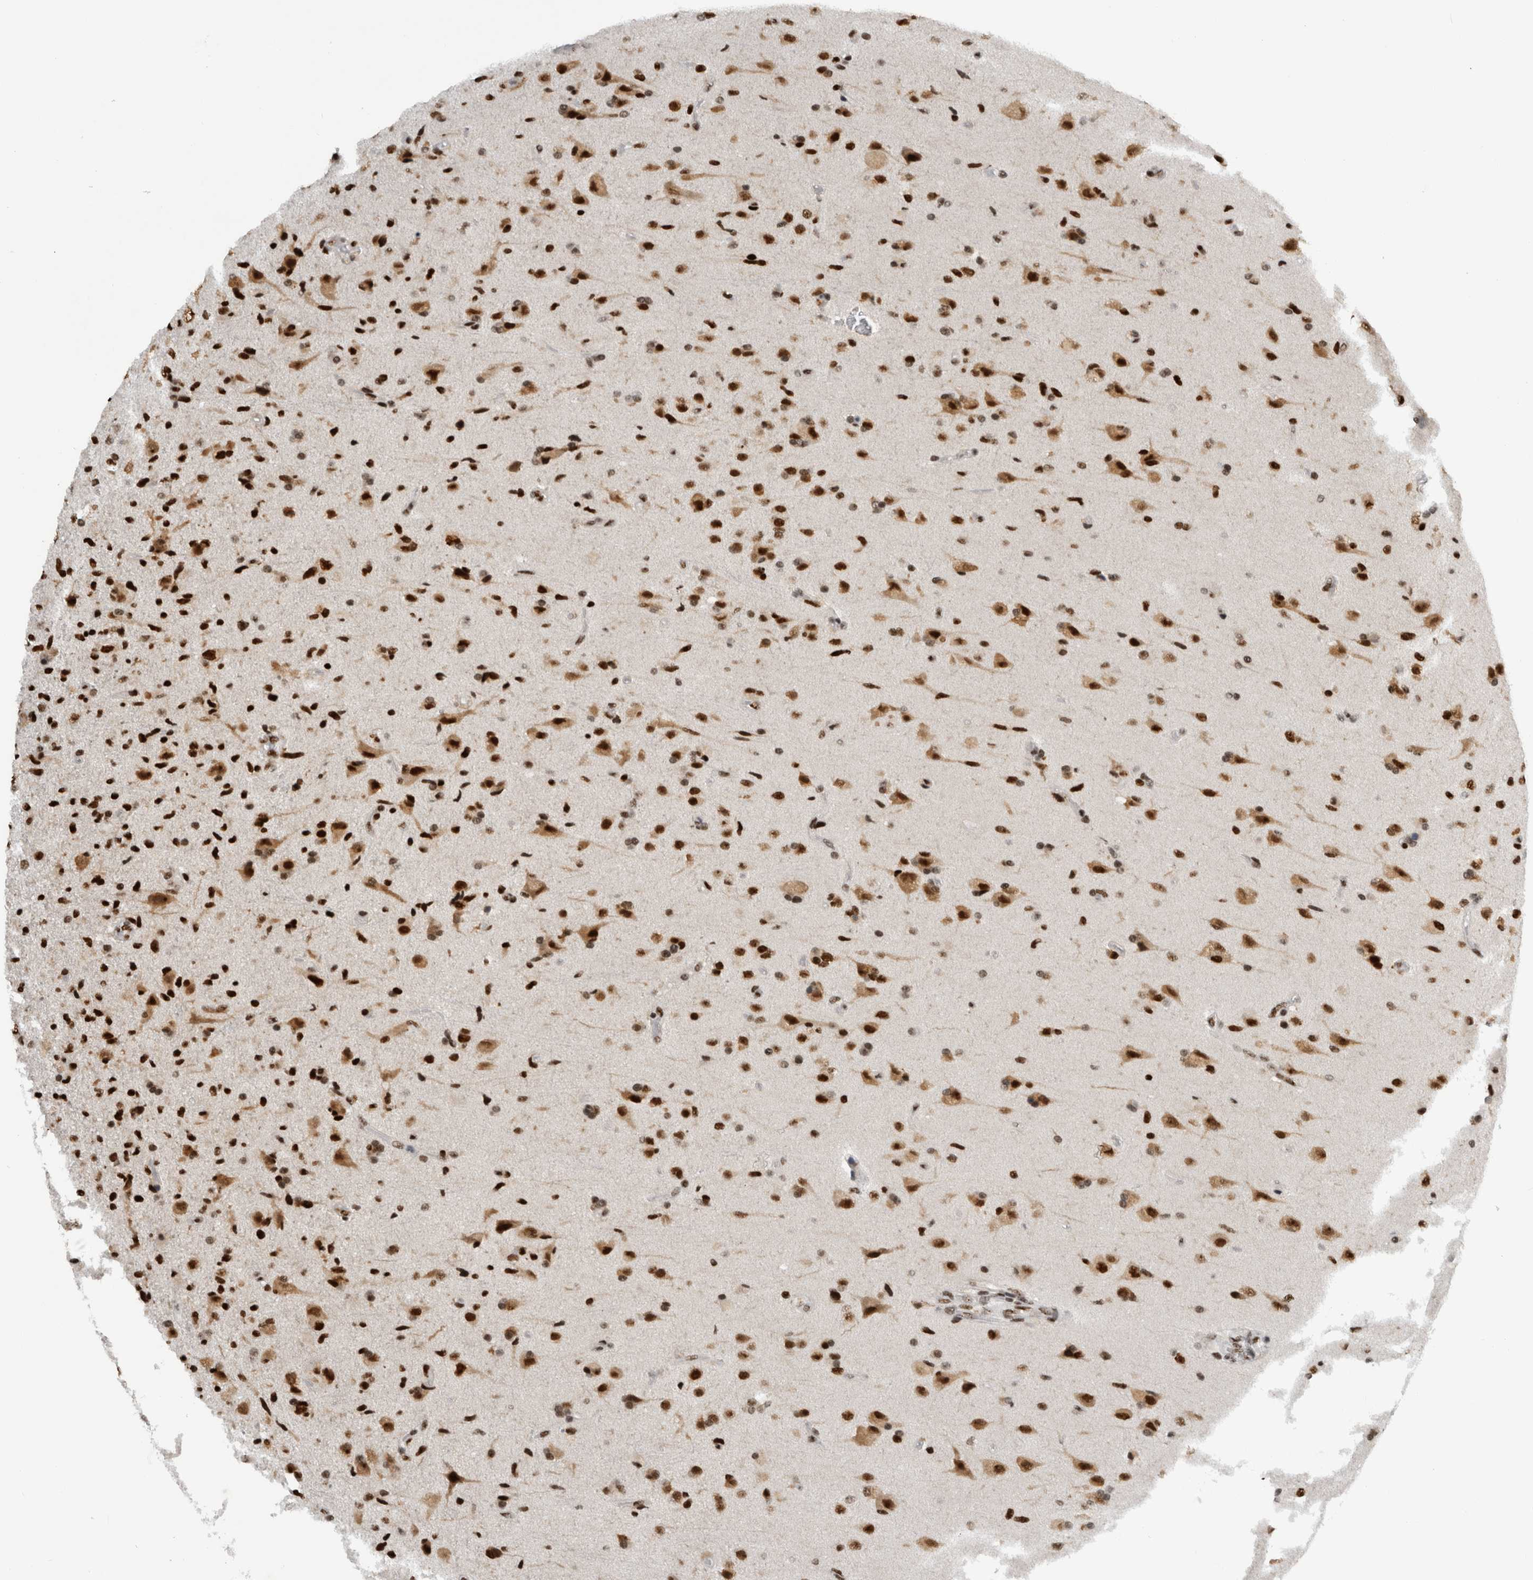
{"staining": {"intensity": "strong", "quantity": ">75%", "location": "nuclear"}, "tissue": "glioma", "cell_type": "Tumor cells", "image_type": "cancer", "snomed": [{"axis": "morphology", "description": "Glioma, malignant, High grade"}, {"axis": "topography", "description": "Brain"}], "caption": "The micrograph reveals a brown stain indicating the presence of a protein in the nuclear of tumor cells in glioma. (IHC, brightfield microscopy, high magnification).", "gene": "ZSCAN2", "patient": {"sex": "male", "age": 72}}